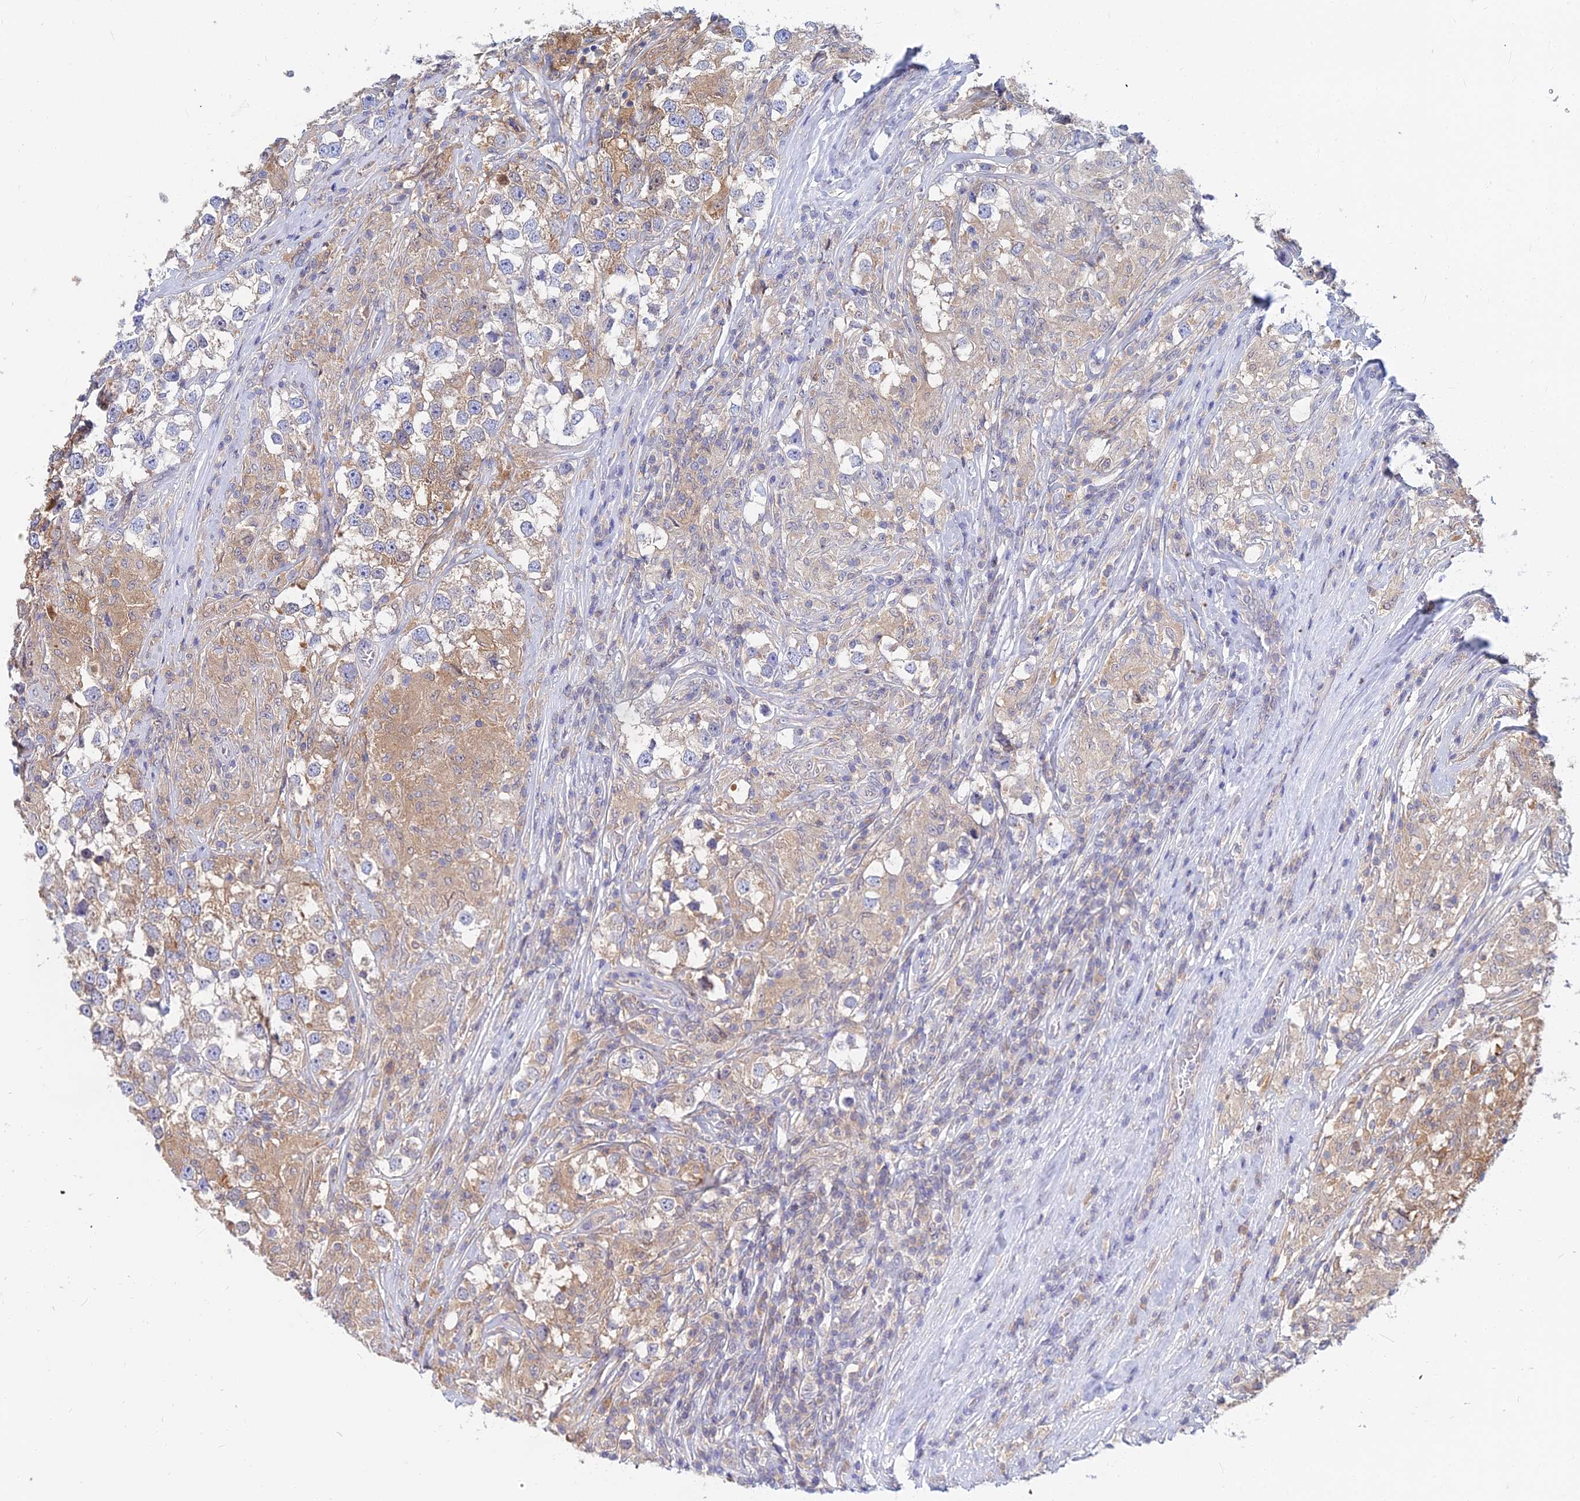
{"staining": {"intensity": "moderate", "quantity": "<25%", "location": "cytoplasmic/membranous"}, "tissue": "testis cancer", "cell_type": "Tumor cells", "image_type": "cancer", "snomed": [{"axis": "morphology", "description": "Seminoma, NOS"}, {"axis": "topography", "description": "Testis"}], "caption": "High-power microscopy captured an immunohistochemistry (IHC) histopathology image of seminoma (testis), revealing moderate cytoplasmic/membranous staining in about <25% of tumor cells. The staining is performed using DAB brown chromogen to label protein expression. The nuclei are counter-stained blue using hematoxylin.", "gene": "B3GALT4", "patient": {"sex": "male", "age": 46}}